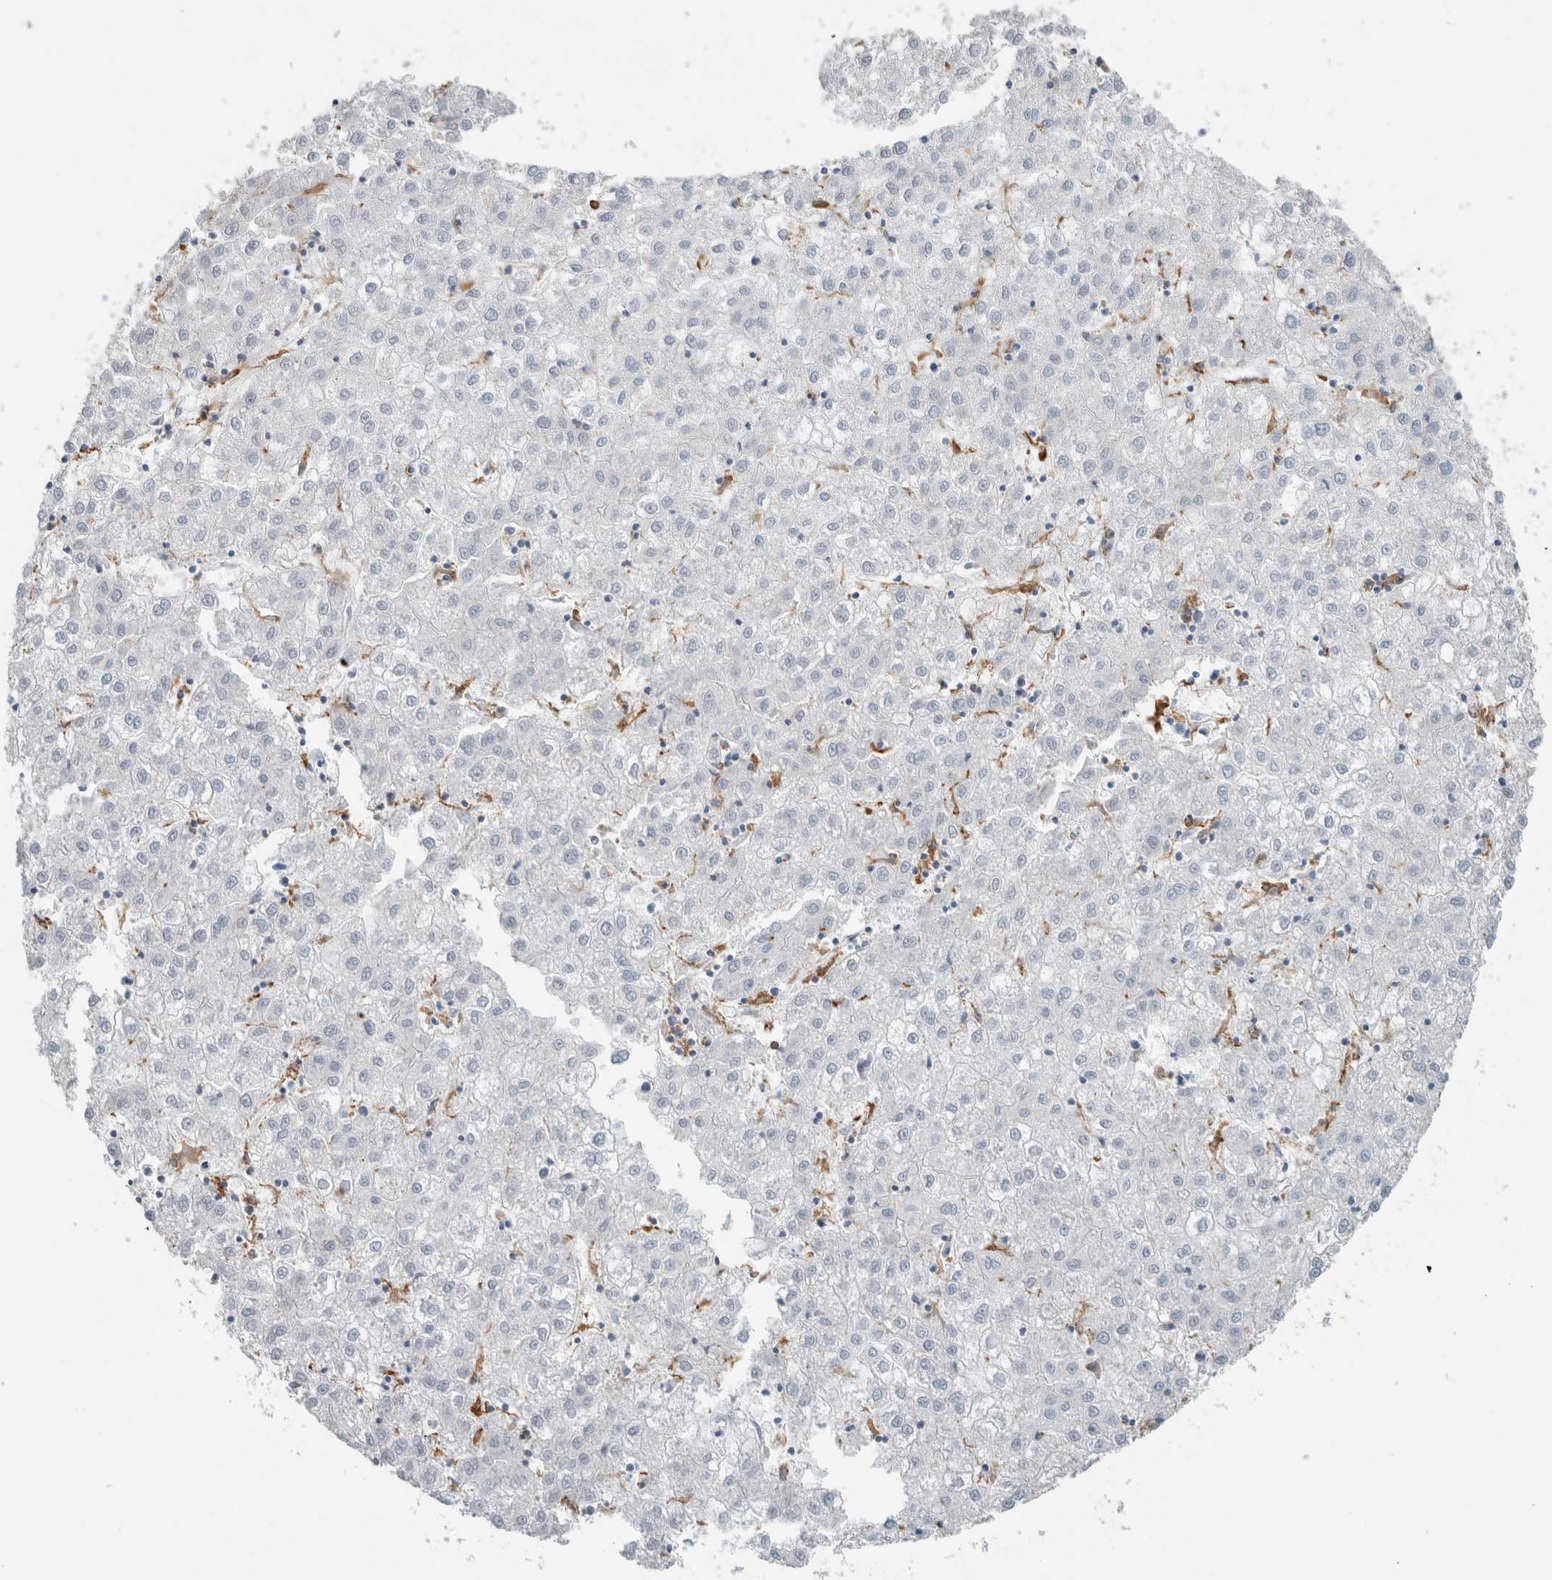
{"staining": {"intensity": "negative", "quantity": "none", "location": "none"}, "tissue": "liver cancer", "cell_type": "Tumor cells", "image_type": "cancer", "snomed": [{"axis": "morphology", "description": "Carcinoma, Hepatocellular, NOS"}, {"axis": "topography", "description": "Liver"}], "caption": "The immunohistochemistry image has no significant staining in tumor cells of liver hepatocellular carcinoma tissue.", "gene": "LY86", "patient": {"sex": "male", "age": 72}}